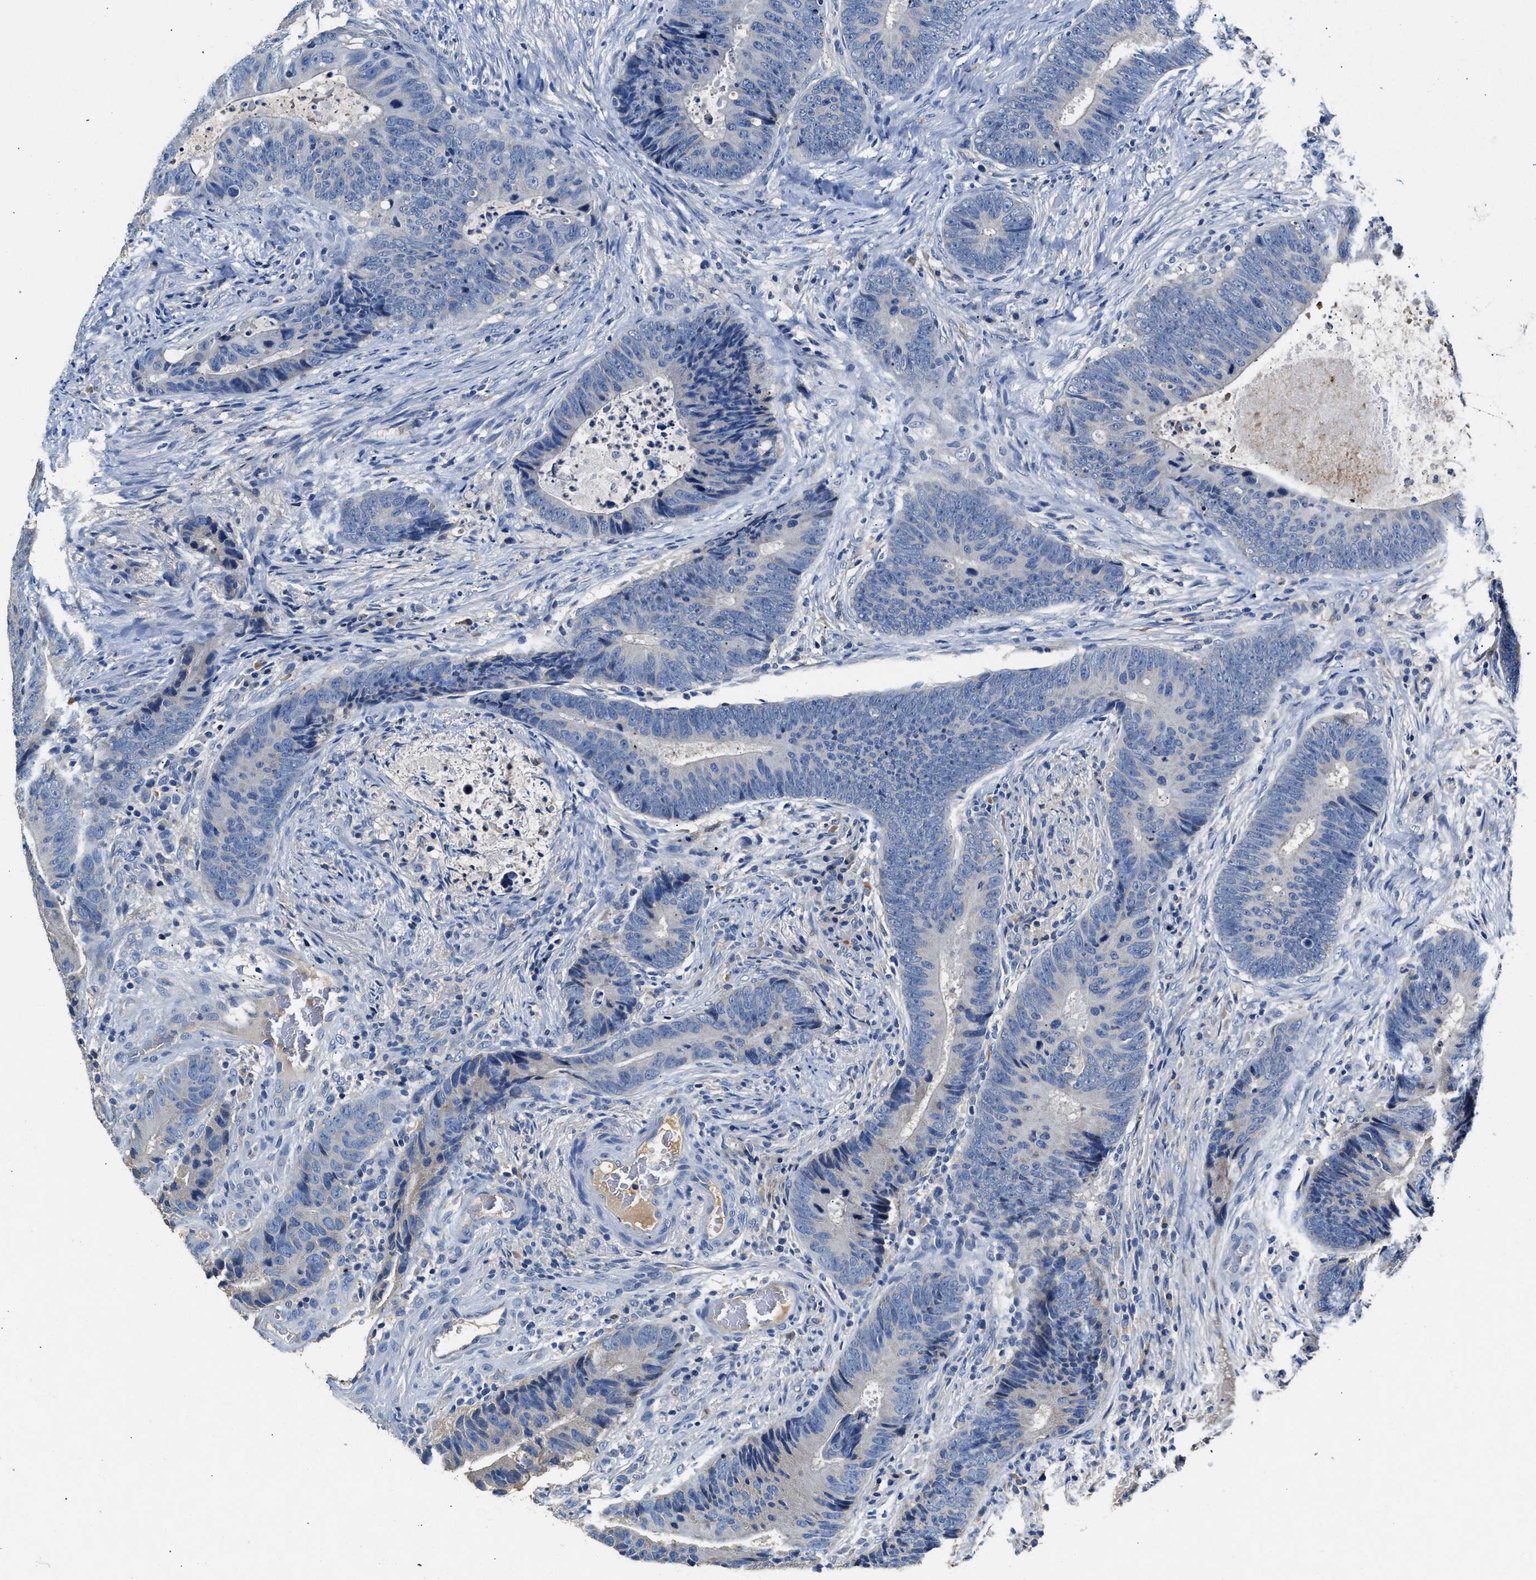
{"staining": {"intensity": "negative", "quantity": "none", "location": "none"}, "tissue": "colorectal cancer", "cell_type": "Tumor cells", "image_type": "cancer", "snomed": [{"axis": "morphology", "description": "Adenocarcinoma, NOS"}, {"axis": "topography", "description": "Colon"}], "caption": "This is an IHC histopathology image of adenocarcinoma (colorectal). There is no staining in tumor cells.", "gene": "SLCO2B1", "patient": {"sex": "male", "age": 56}}